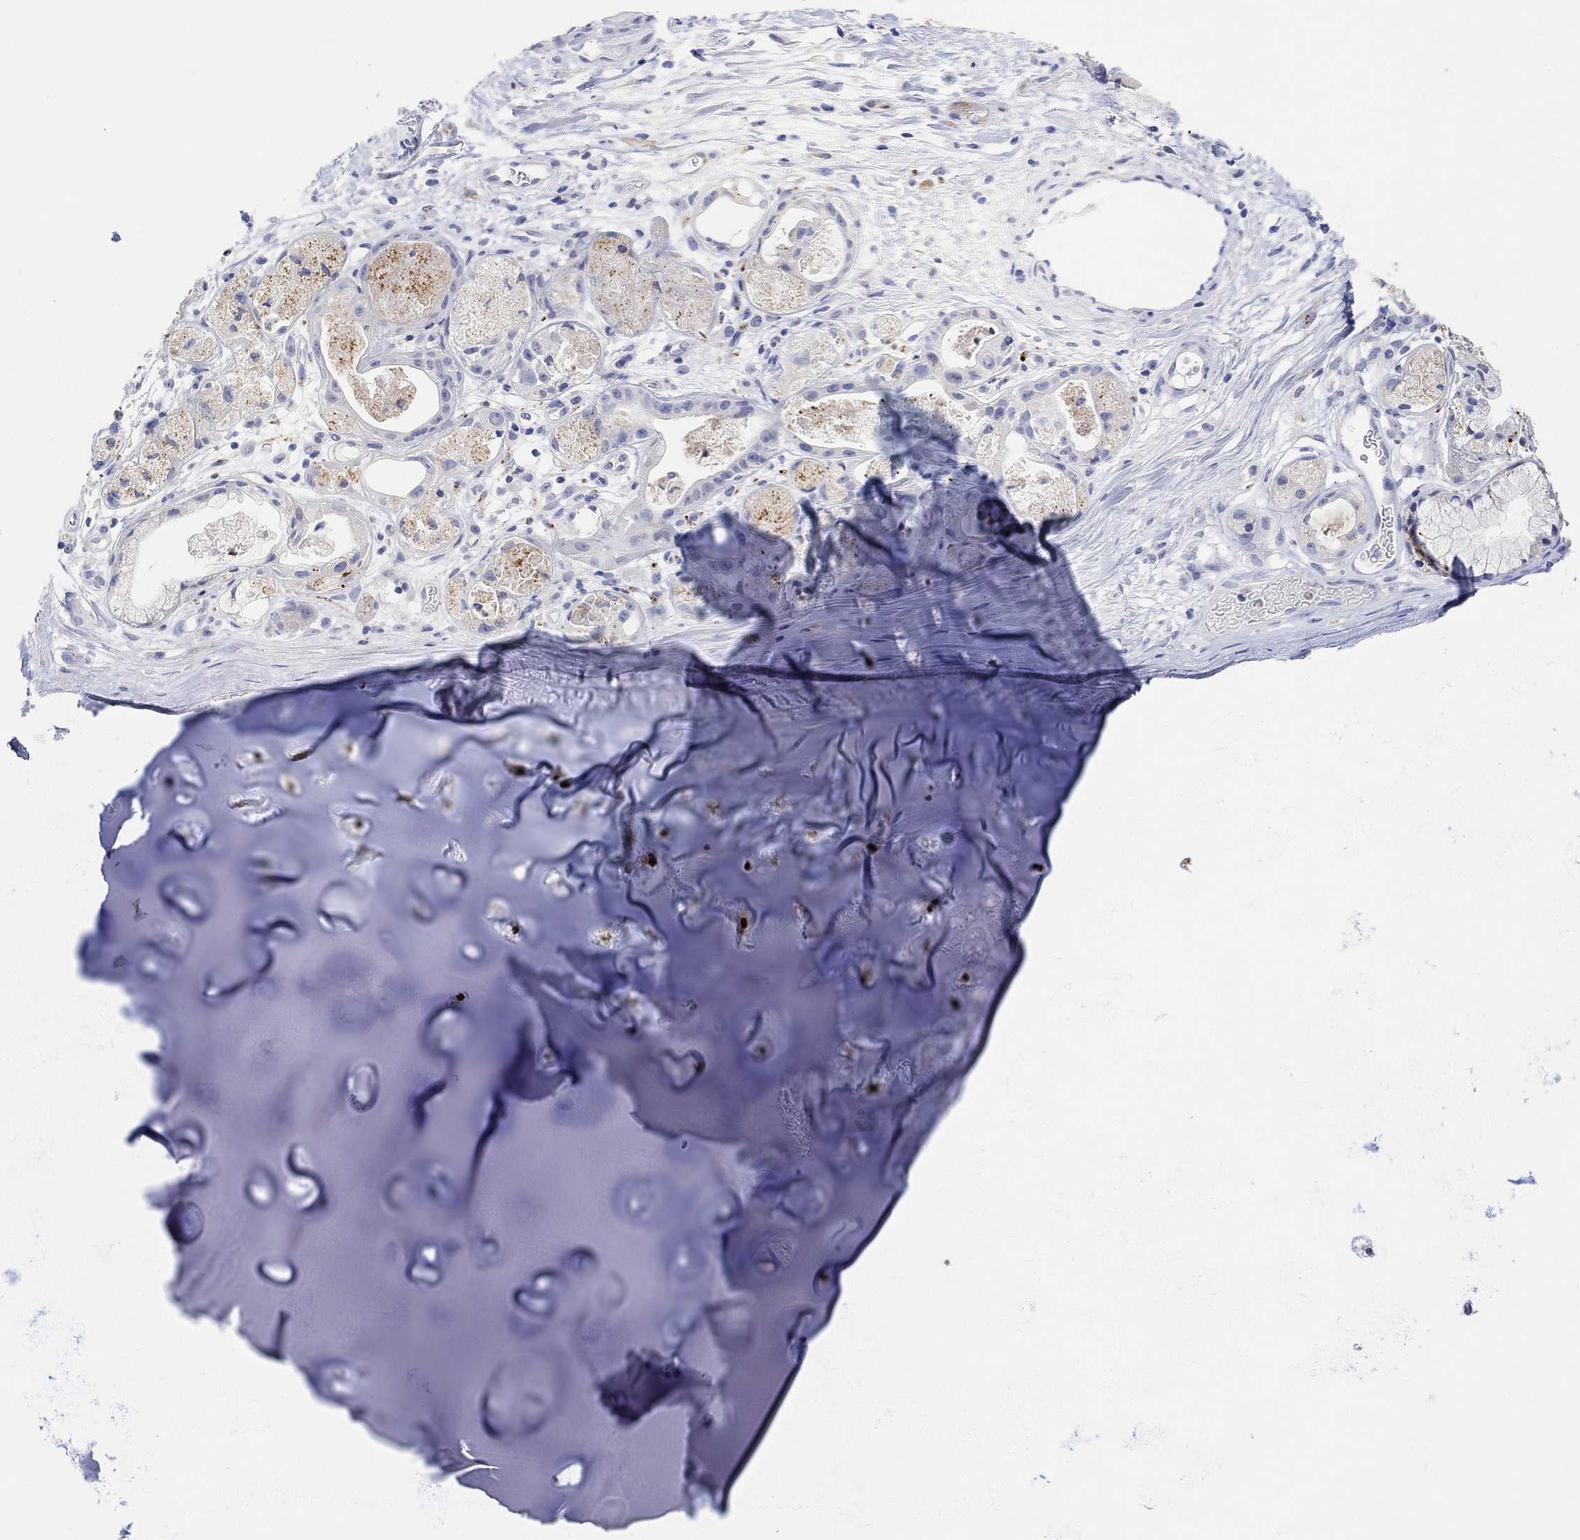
{"staining": {"intensity": "strong", "quantity": "25%-75%", "location": "cytoplasmic/membranous,nuclear"}, "tissue": "soft tissue", "cell_type": "Chondrocytes", "image_type": "normal", "snomed": [{"axis": "morphology", "description": "Normal tissue, NOS"}, {"axis": "topography", "description": "Cartilage tissue"}], "caption": "Immunohistochemistry (IHC) micrograph of benign soft tissue stained for a protein (brown), which displays high levels of strong cytoplasmic/membranous,nuclear expression in approximately 25%-75% of chondrocytes.", "gene": "VAT1L", "patient": {"sex": "male", "age": 81}}